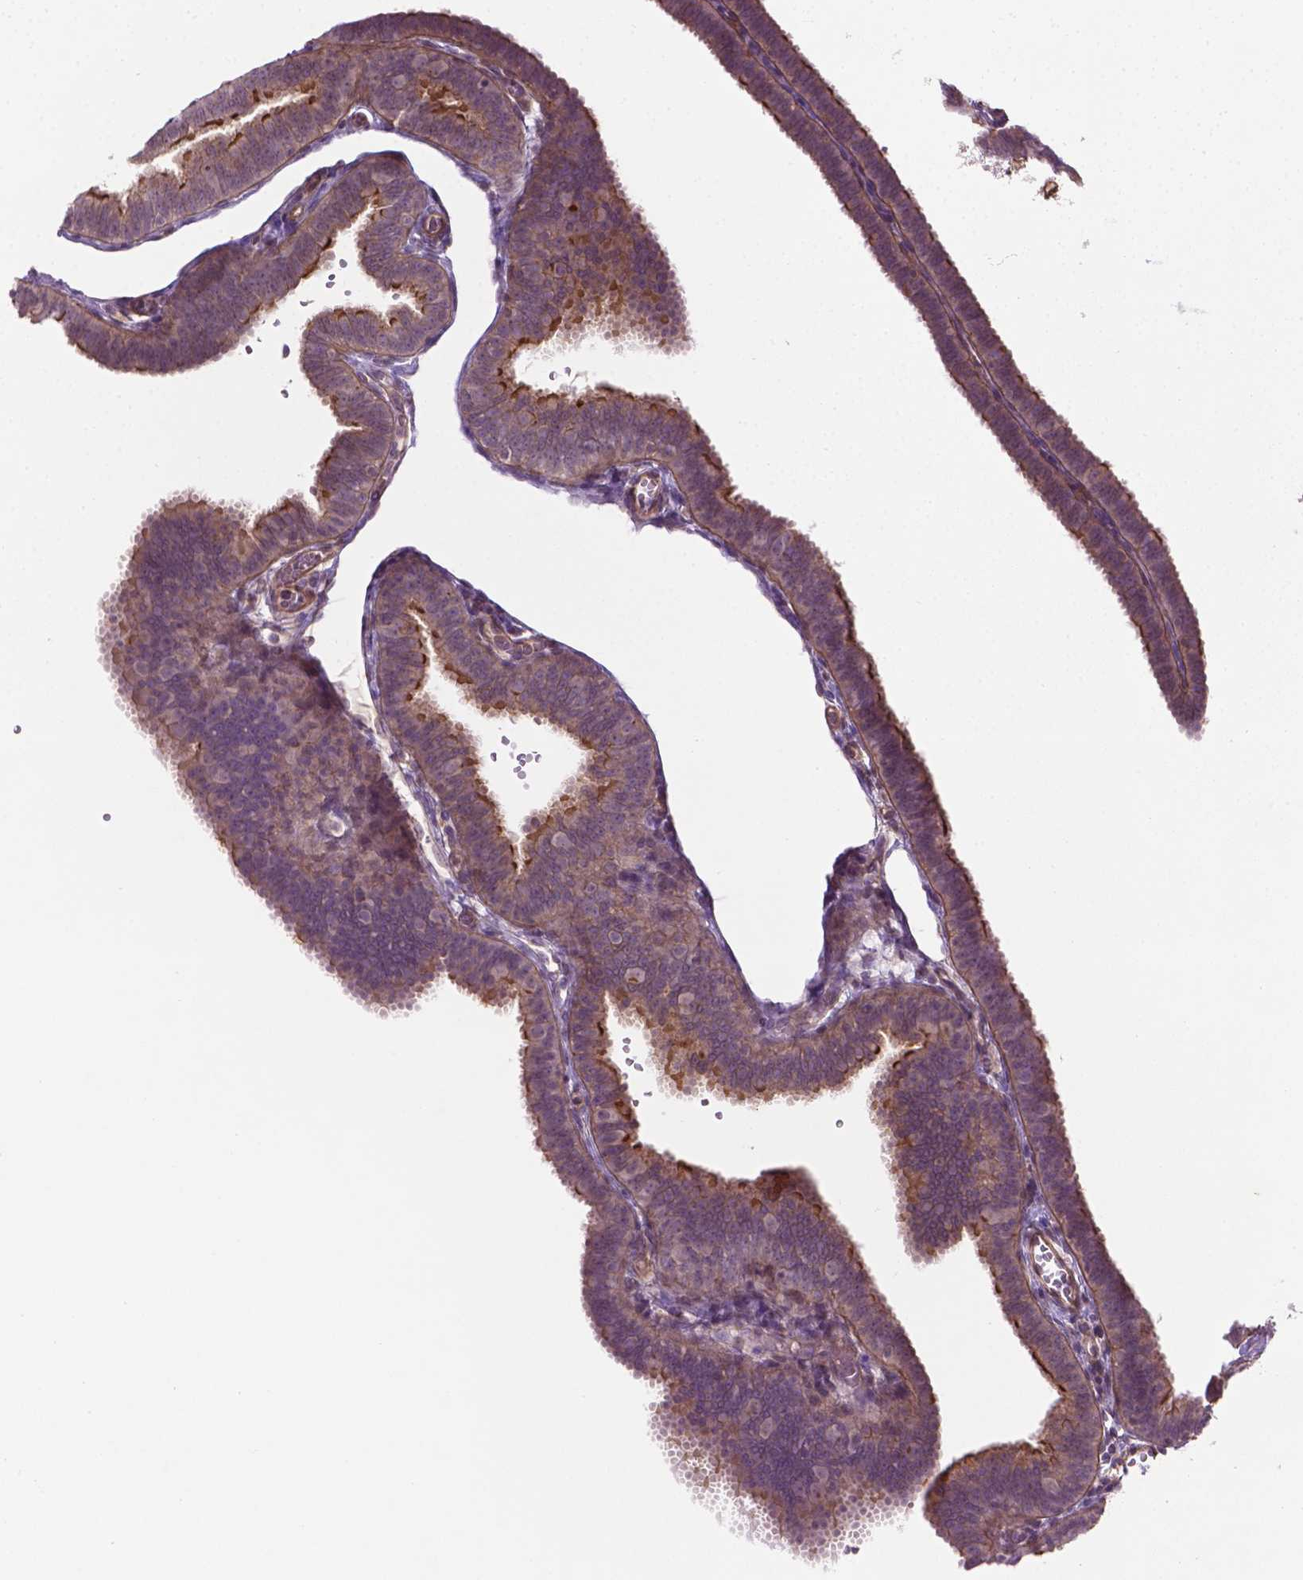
{"staining": {"intensity": "strong", "quantity": "25%-75%", "location": "cytoplasmic/membranous"}, "tissue": "fallopian tube", "cell_type": "Glandular cells", "image_type": "normal", "snomed": [{"axis": "morphology", "description": "Normal tissue, NOS"}, {"axis": "topography", "description": "Fallopian tube"}], "caption": "A micrograph of human fallopian tube stained for a protein displays strong cytoplasmic/membranous brown staining in glandular cells.", "gene": "TCHP", "patient": {"sex": "female", "age": 25}}